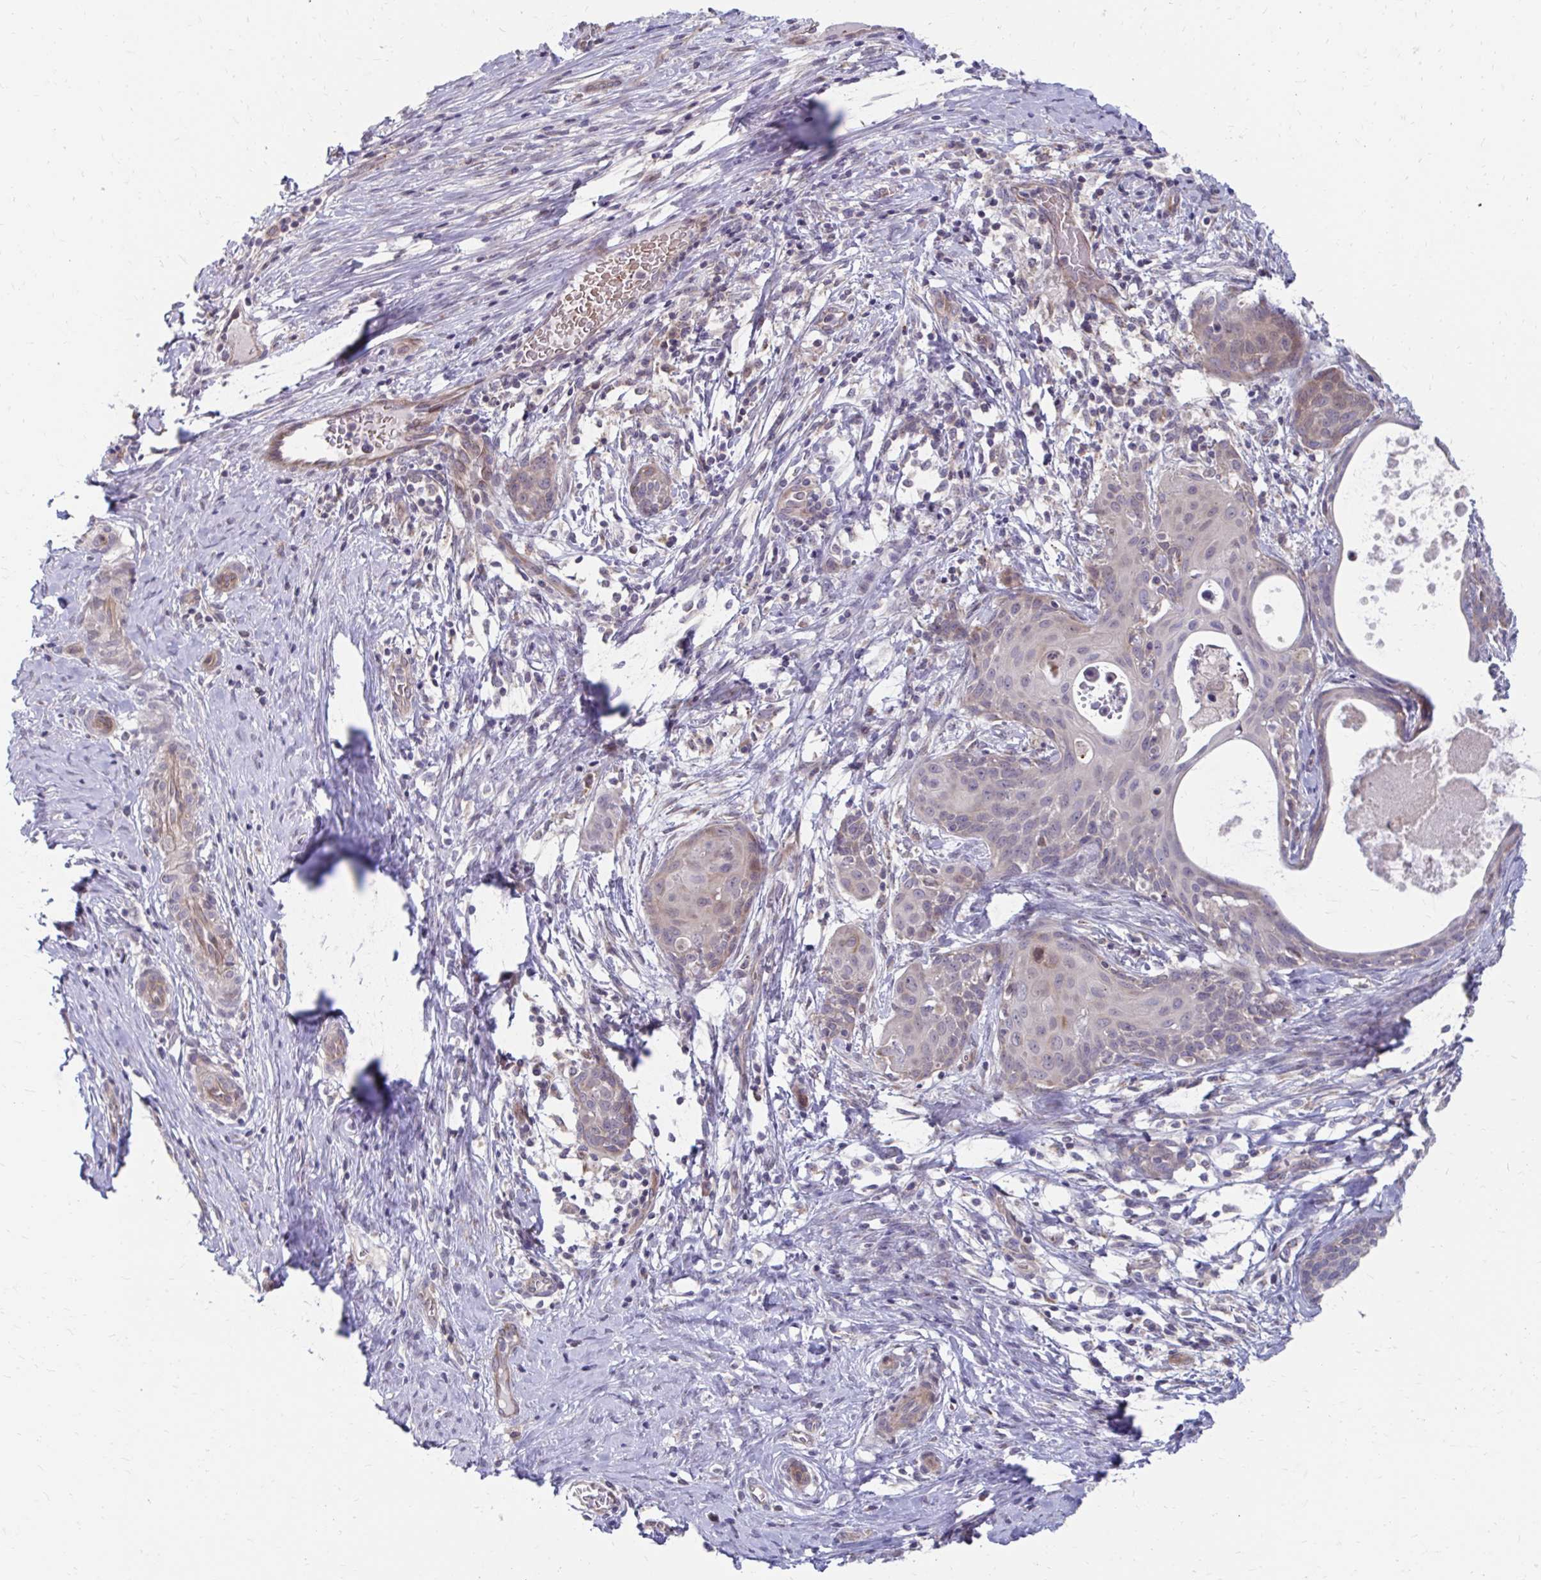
{"staining": {"intensity": "negative", "quantity": "none", "location": "none"}, "tissue": "cervical cancer", "cell_type": "Tumor cells", "image_type": "cancer", "snomed": [{"axis": "morphology", "description": "Squamous cell carcinoma, NOS"}, {"axis": "morphology", "description": "Adenocarcinoma, NOS"}, {"axis": "topography", "description": "Cervix"}], "caption": "This is a histopathology image of IHC staining of squamous cell carcinoma (cervical), which shows no staining in tumor cells.", "gene": "ITPR2", "patient": {"sex": "female", "age": 52}}